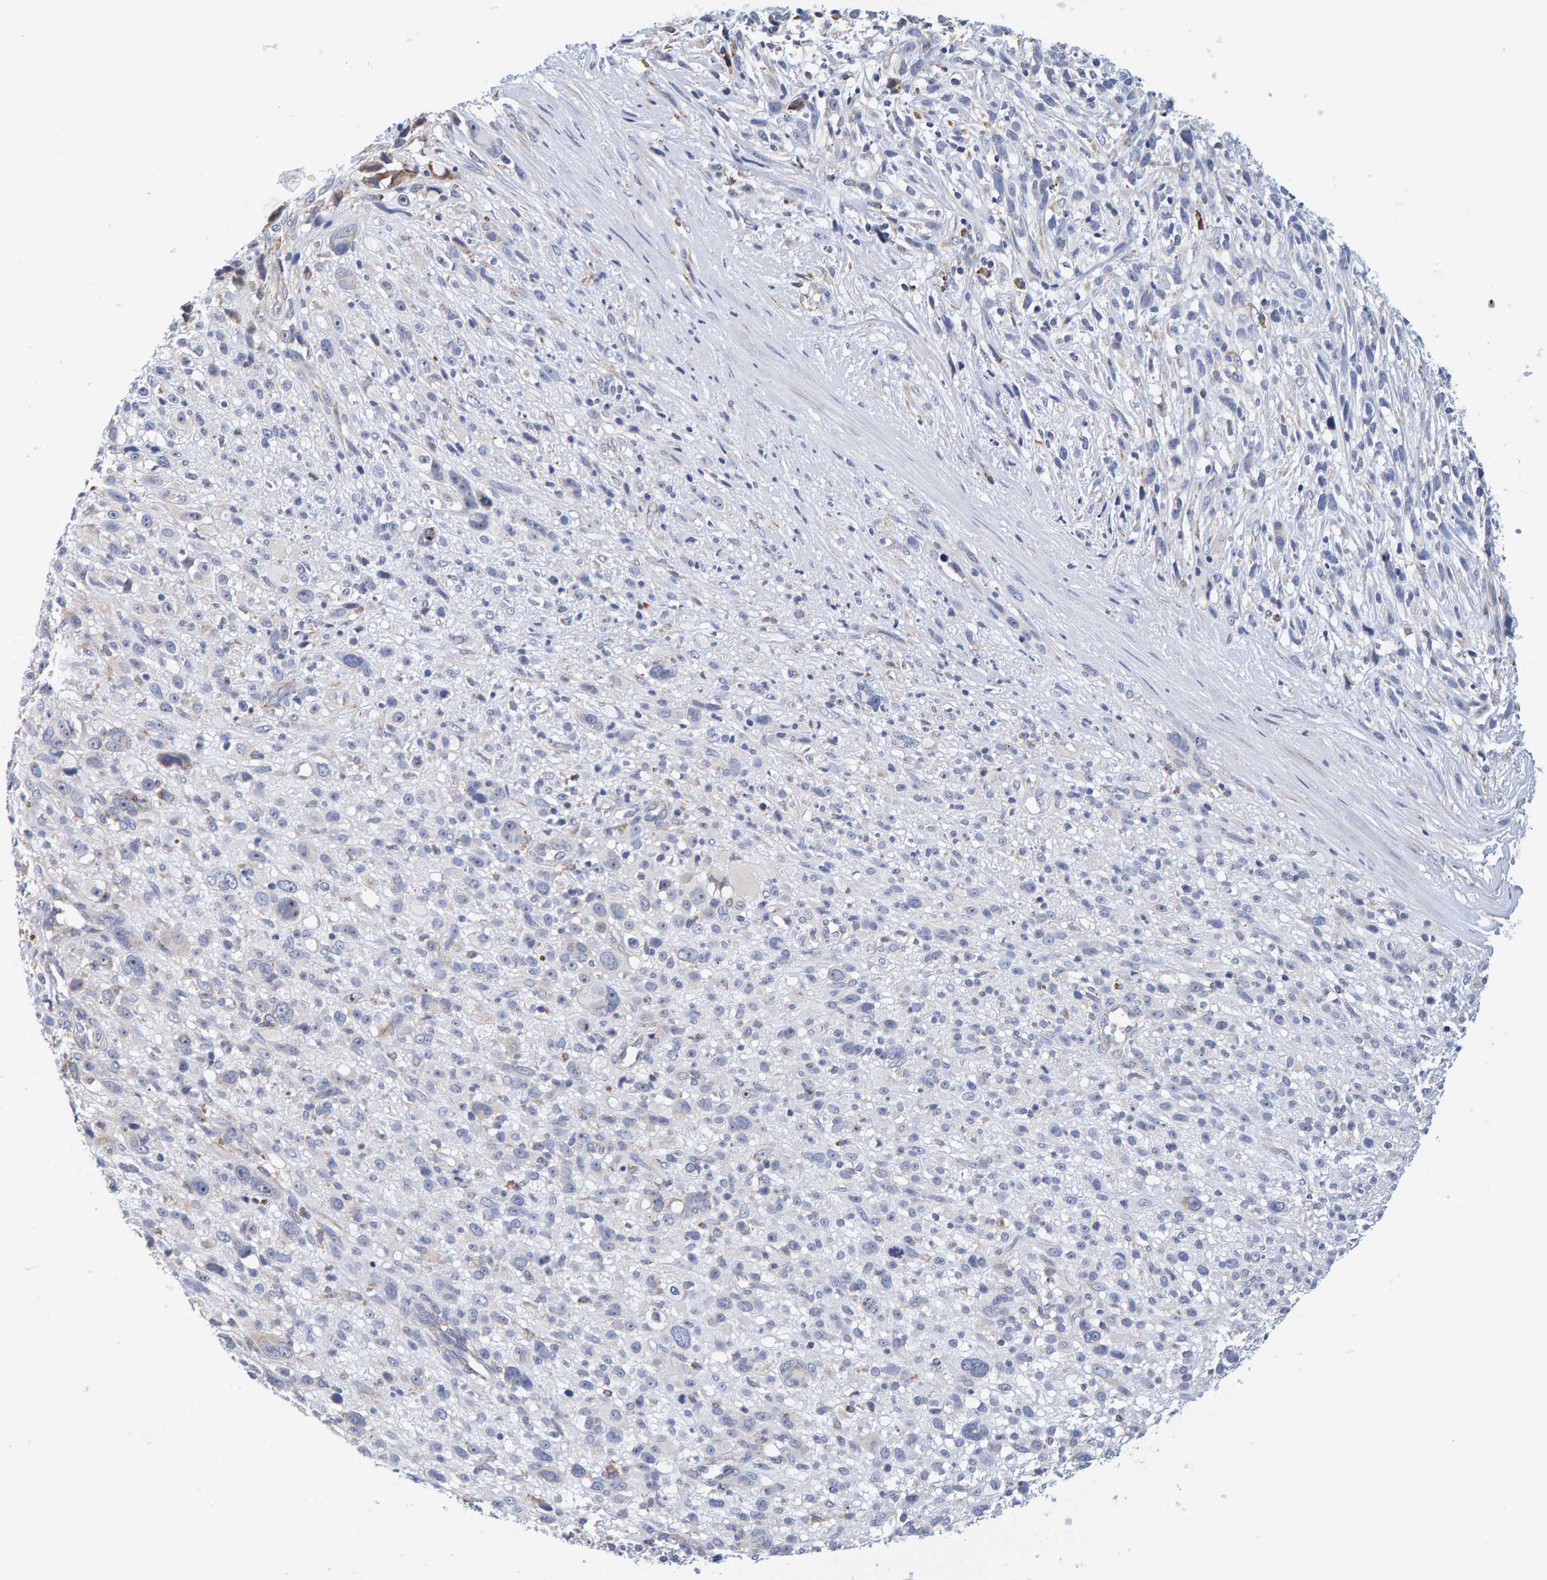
{"staining": {"intensity": "negative", "quantity": "none", "location": "none"}, "tissue": "melanoma", "cell_type": "Tumor cells", "image_type": "cancer", "snomed": [{"axis": "morphology", "description": "Malignant melanoma, NOS"}, {"axis": "topography", "description": "Skin"}], "caption": "Tumor cells show no significant staining in melanoma. (DAB (3,3'-diaminobenzidine) IHC visualized using brightfield microscopy, high magnification).", "gene": "SGPL1", "patient": {"sex": "female", "age": 55}}